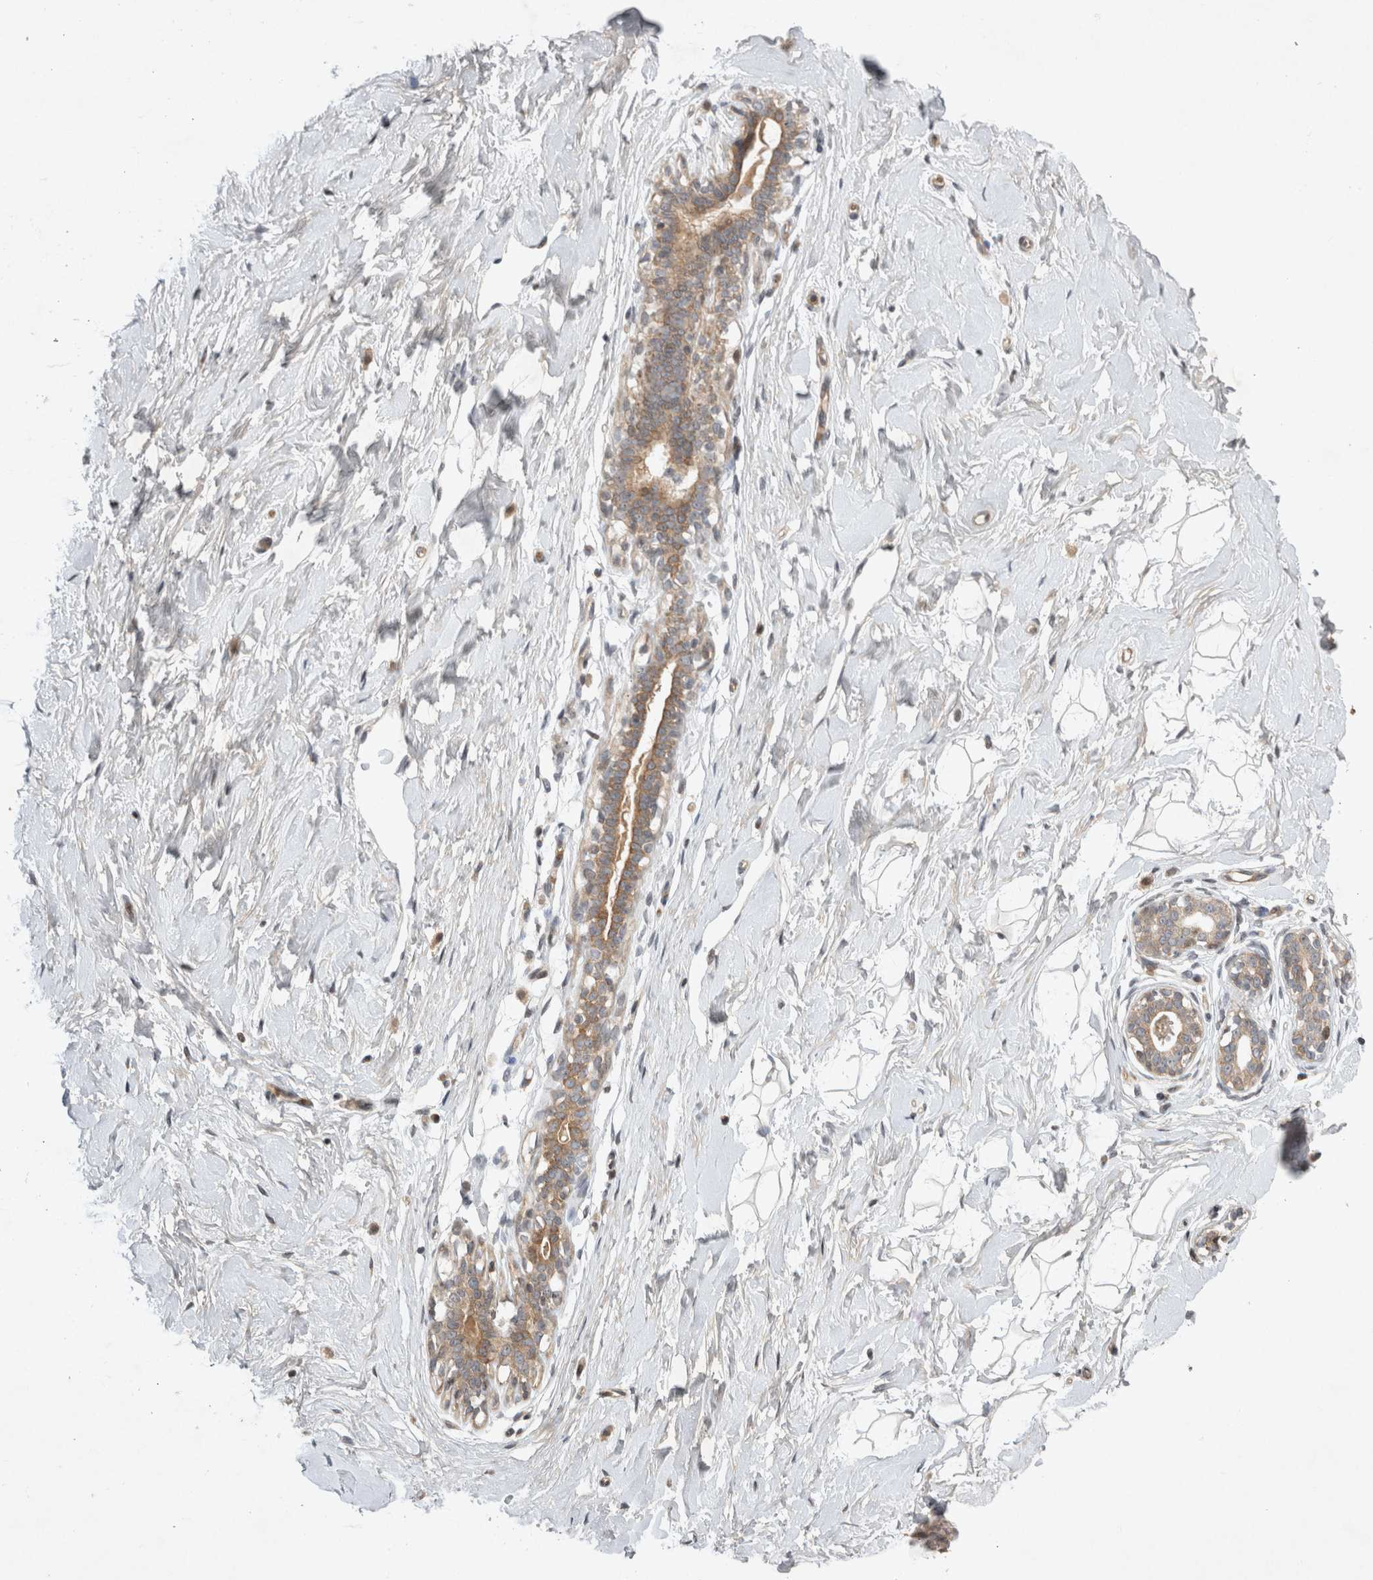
{"staining": {"intensity": "negative", "quantity": "none", "location": "none"}, "tissue": "breast", "cell_type": "Adipocytes", "image_type": "normal", "snomed": [{"axis": "morphology", "description": "Normal tissue, NOS"}, {"axis": "morphology", "description": "Adenoma, NOS"}, {"axis": "topography", "description": "Breast"}], "caption": "Breast was stained to show a protein in brown. There is no significant expression in adipocytes. (DAB immunohistochemistry with hematoxylin counter stain).", "gene": "EIF2AK1", "patient": {"sex": "female", "age": 23}}